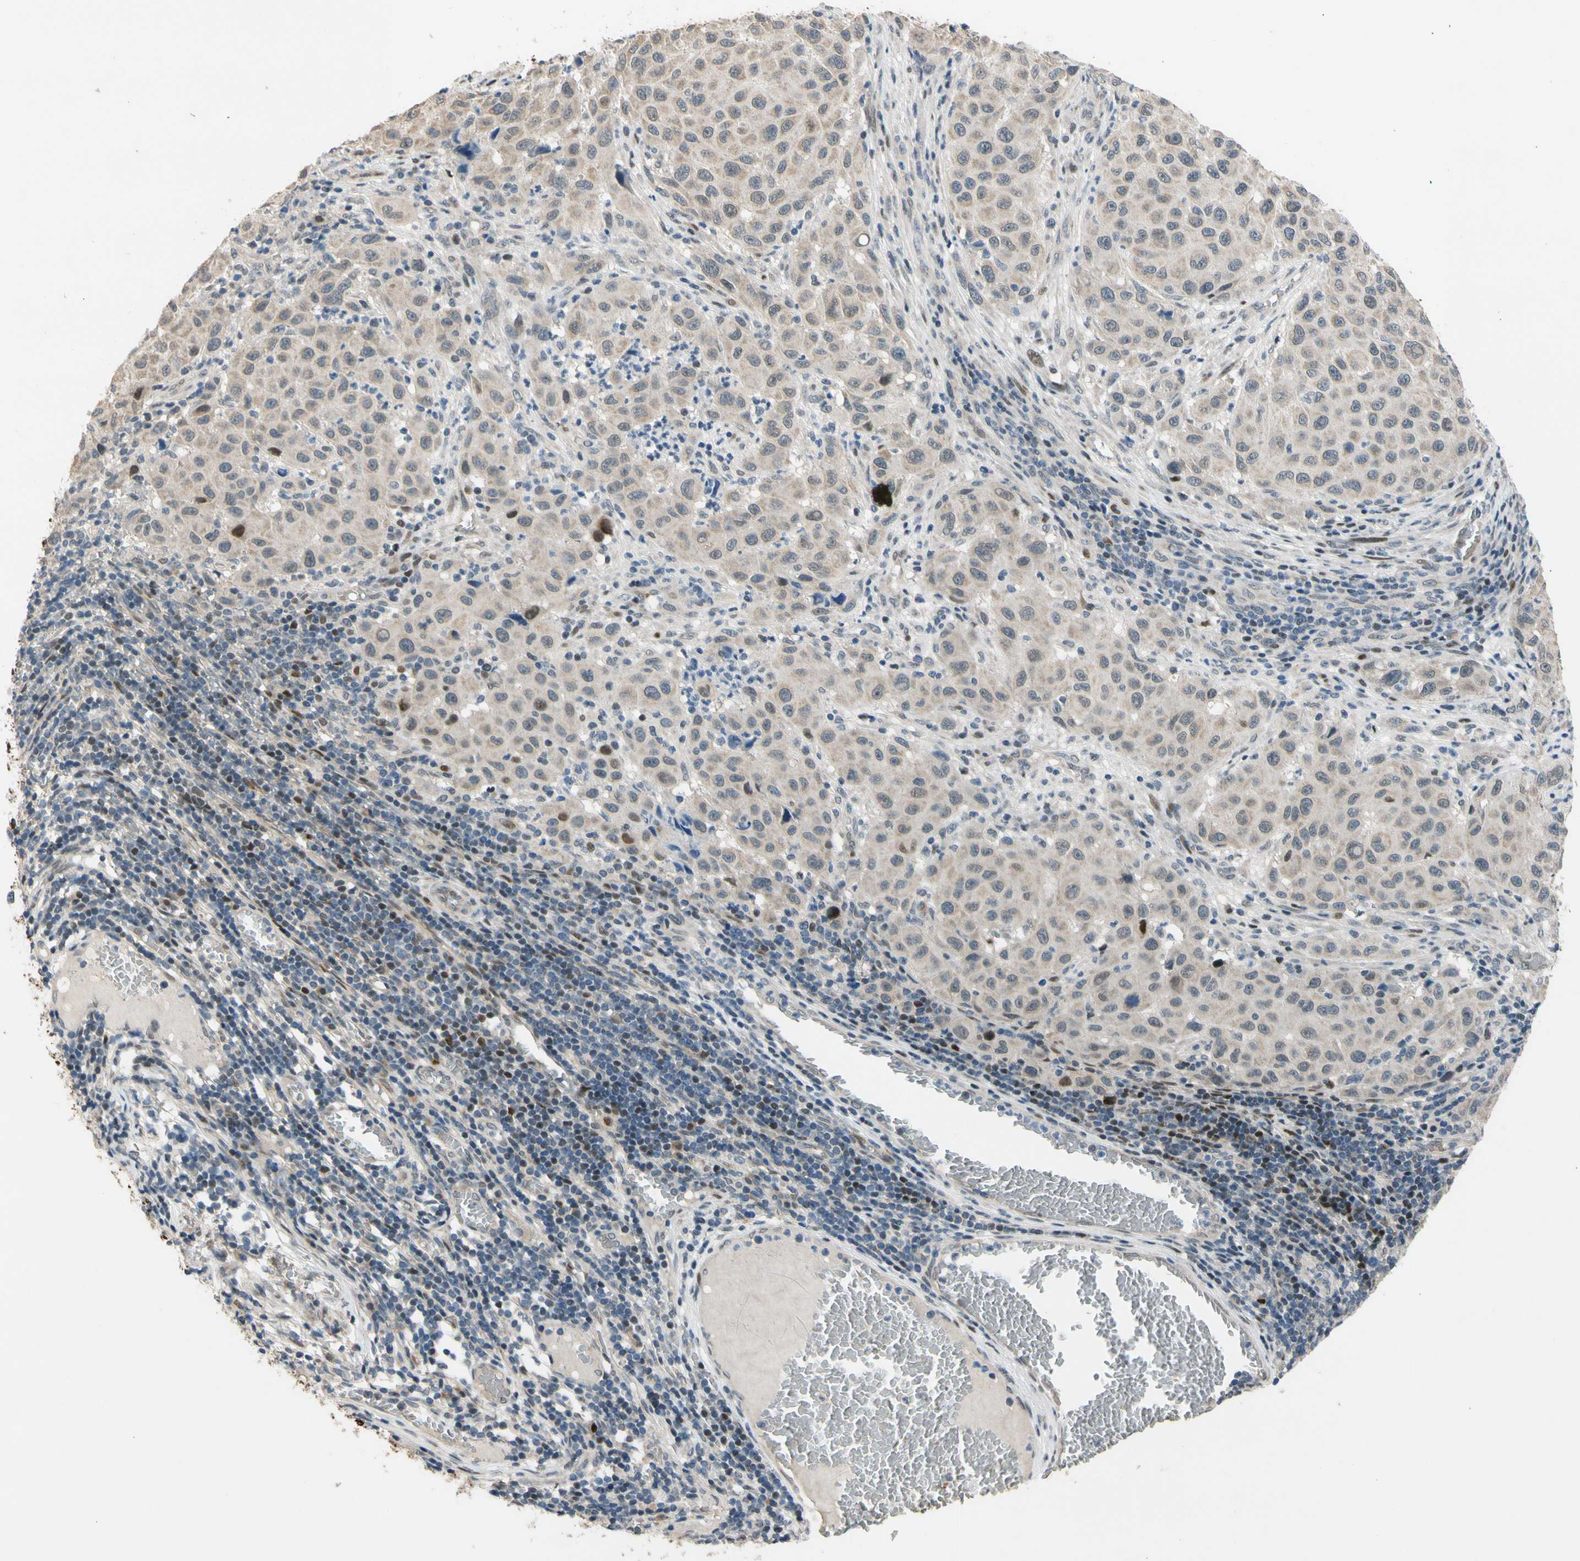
{"staining": {"intensity": "moderate", "quantity": "<25%", "location": "nuclear"}, "tissue": "melanoma", "cell_type": "Tumor cells", "image_type": "cancer", "snomed": [{"axis": "morphology", "description": "Malignant melanoma, Metastatic site"}, {"axis": "topography", "description": "Lymph node"}], "caption": "The photomicrograph shows staining of melanoma, revealing moderate nuclear protein expression (brown color) within tumor cells. The protein is shown in brown color, while the nuclei are stained blue.", "gene": "ZNF184", "patient": {"sex": "male", "age": 61}}